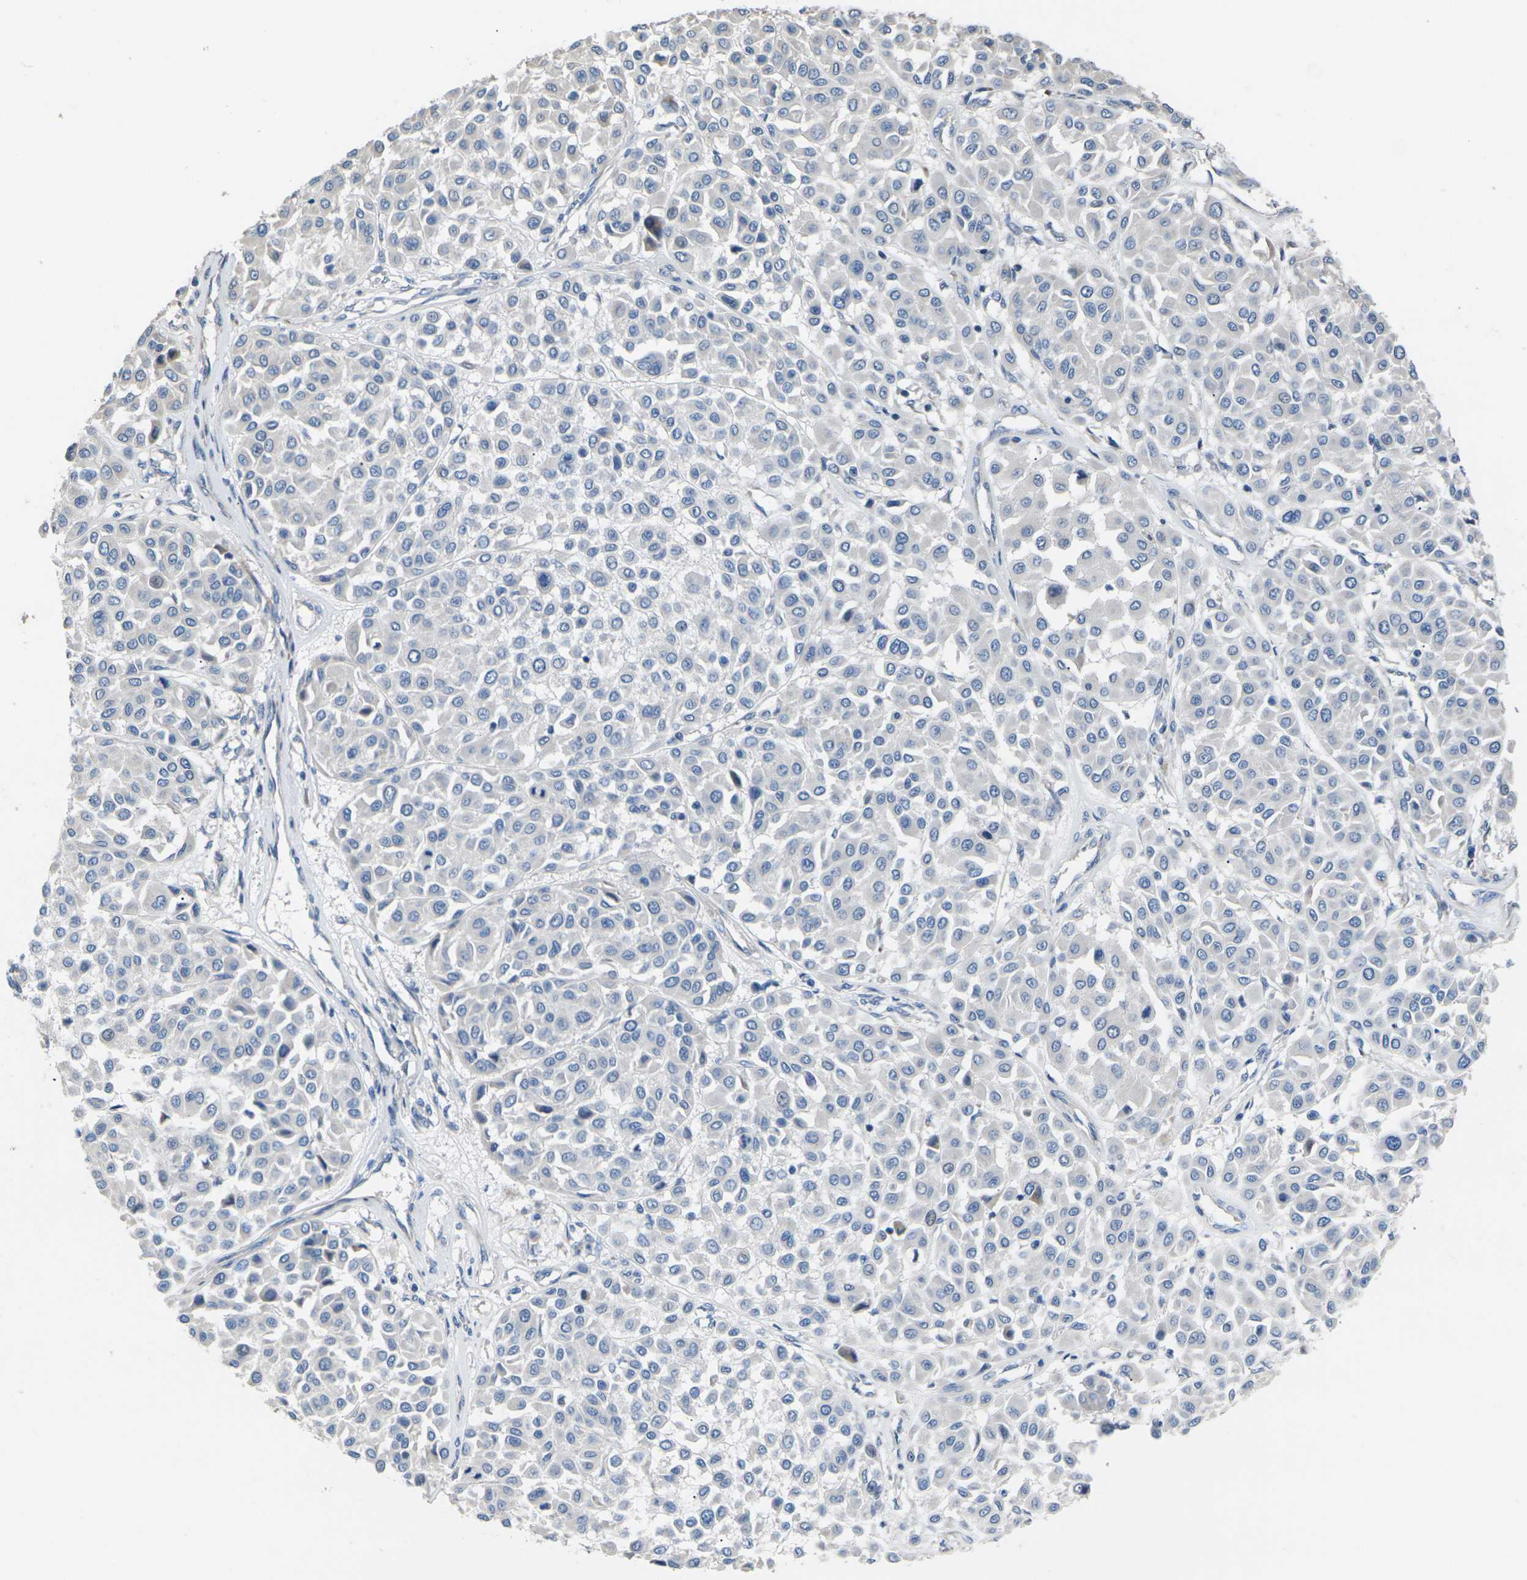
{"staining": {"intensity": "negative", "quantity": "none", "location": "none"}, "tissue": "melanoma", "cell_type": "Tumor cells", "image_type": "cancer", "snomed": [{"axis": "morphology", "description": "Malignant melanoma, Metastatic site"}, {"axis": "topography", "description": "Soft tissue"}], "caption": "Melanoma stained for a protein using immunohistochemistry (IHC) demonstrates no staining tumor cells.", "gene": "KLHDC8B", "patient": {"sex": "male", "age": 41}}